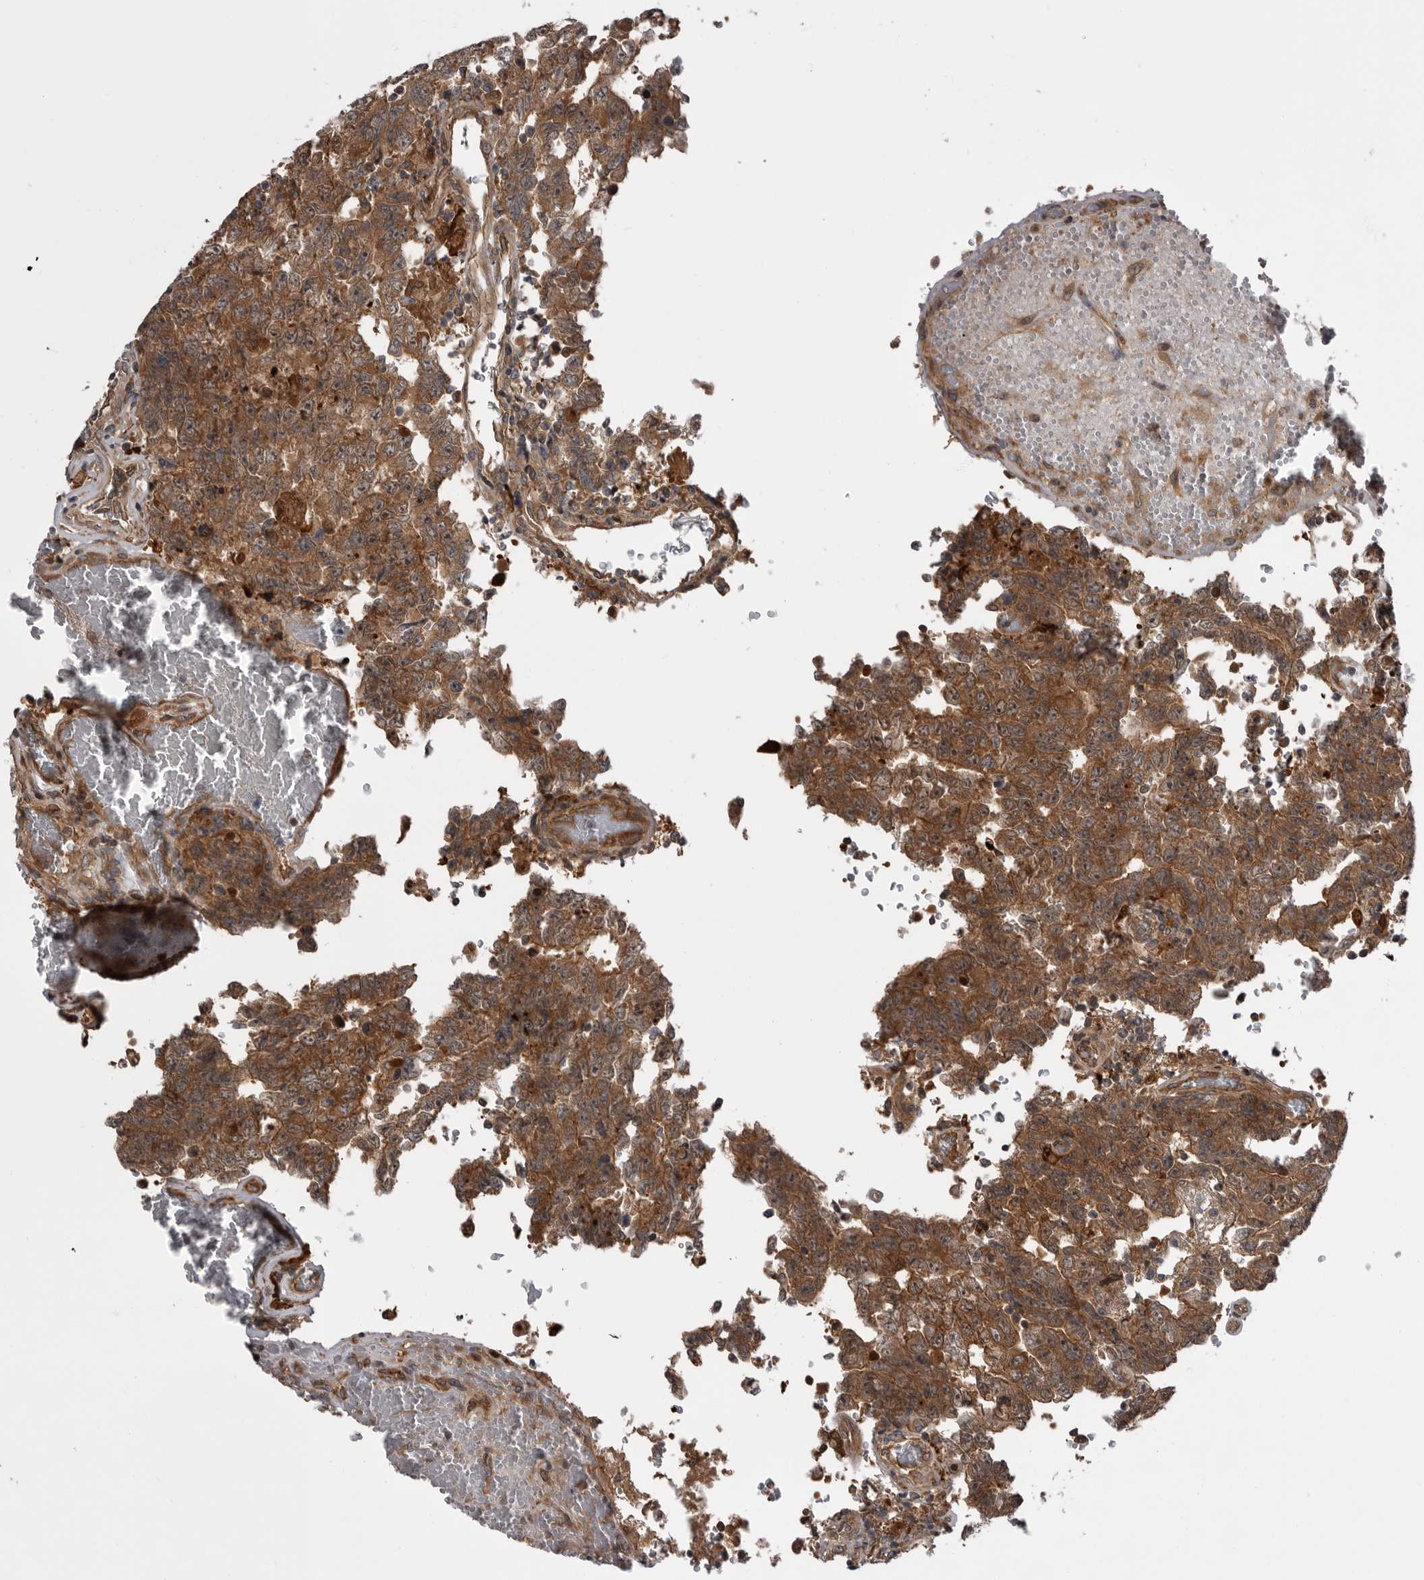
{"staining": {"intensity": "moderate", "quantity": ">75%", "location": "cytoplasmic/membranous"}, "tissue": "testis cancer", "cell_type": "Tumor cells", "image_type": "cancer", "snomed": [{"axis": "morphology", "description": "Carcinoma, Embryonal, NOS"}, {"axis": "topography", "description": "Testis"}], "caption": "Immunohistochemical staining of human testis cancer (embryonal carcinoma) demonstrates medium levels of moderate cytoplasmic/membranous positivity in approximately >75% of tumor cells. (Brightfield microscopy of DAB IHC at high magnification).", "gene": "RAB3GAP2", "patient": {"sex": "male", "age": 26}}